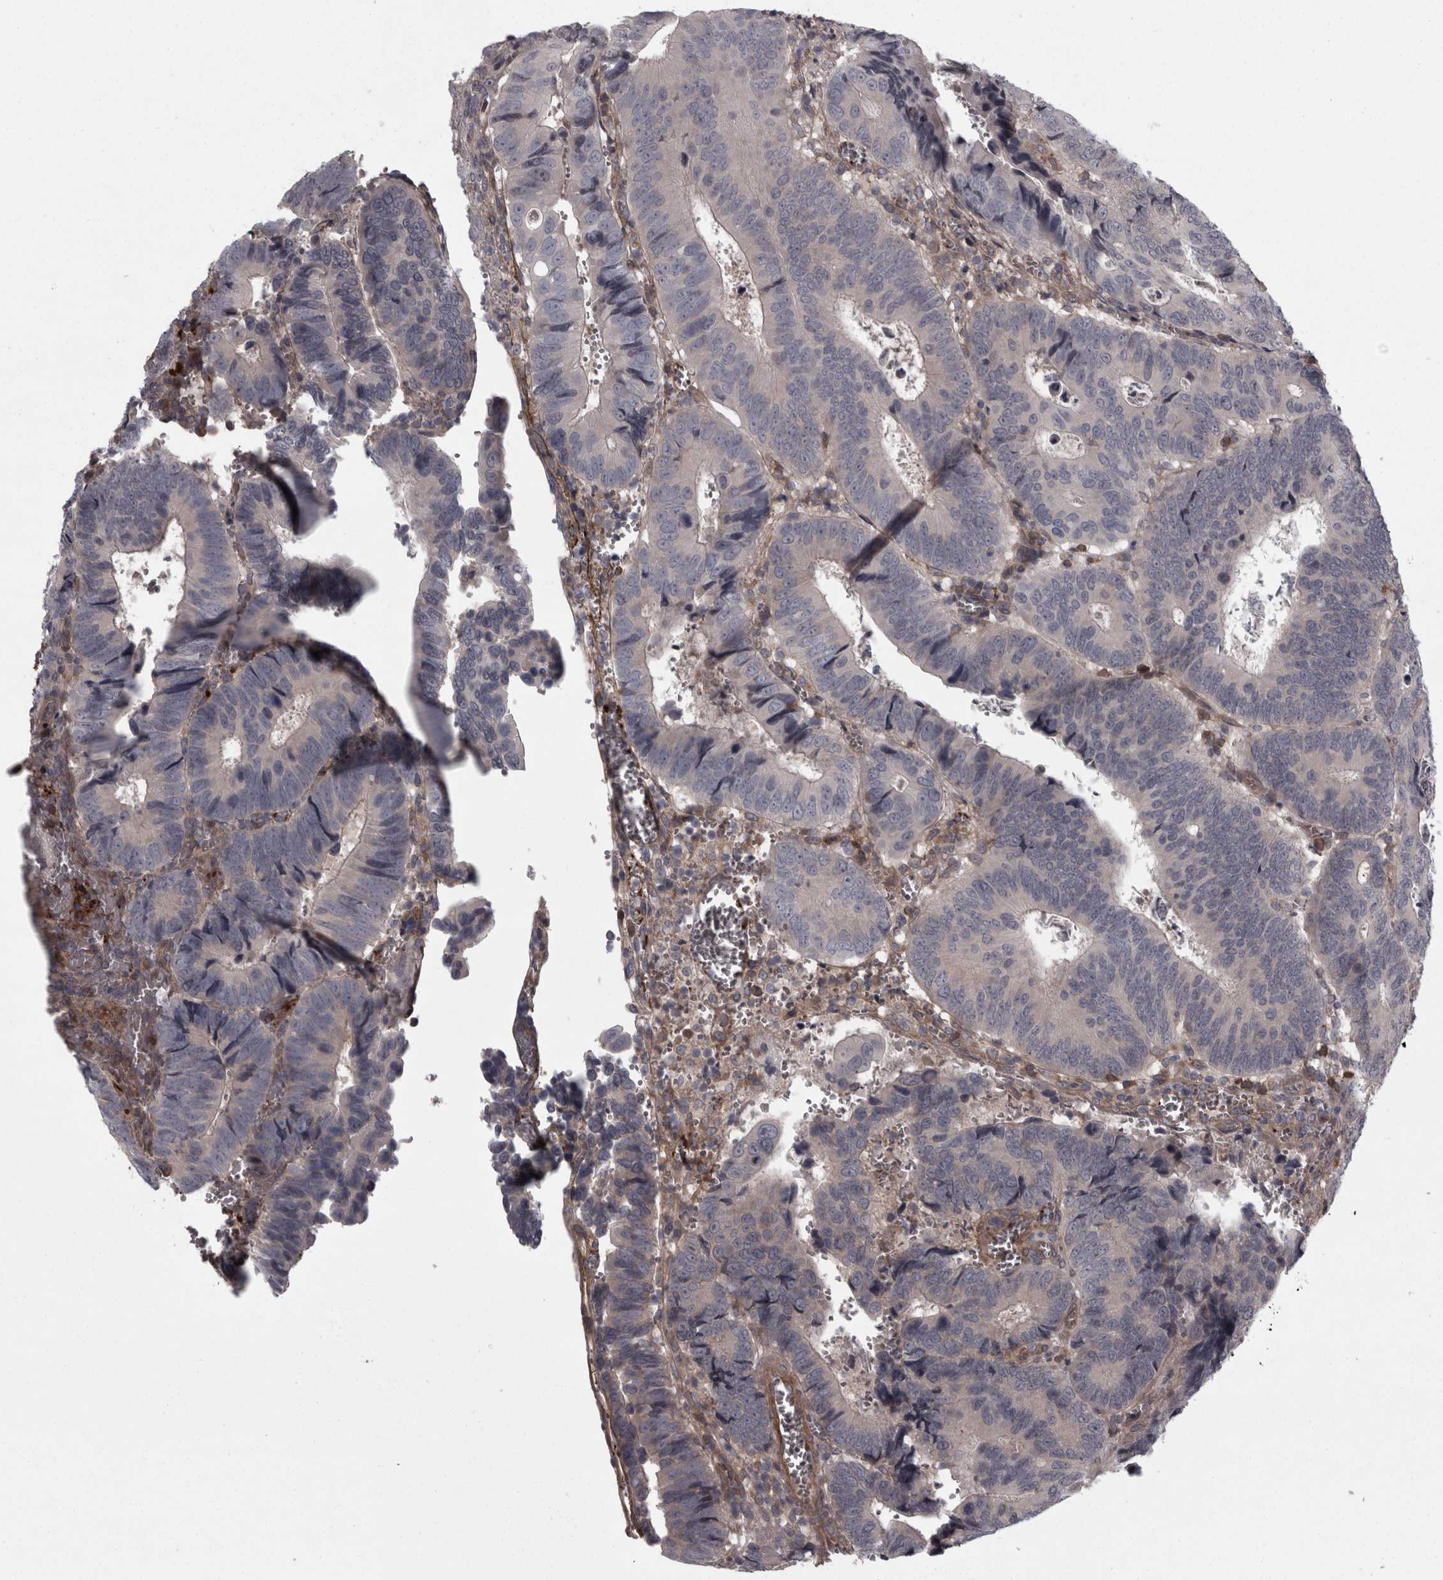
{"staining": {"intensity": "negative", "quantity": "none", "location": "none"}, "tissue": "colorectal cancer", "cell_type": "Tumor cells", "image_type": "cancer", "snomed": [{"axis": "morphology", "description": "Inflammation, NOS"}, {"axis": "morphology", "description": "Adenocarcinoma, NOS"}, {"axis": "topography", "description": "Colon"}], "caption": "This is an IHC micrograph of human adenocarcinoma (colorectal). There is no staining in tumor cells.", "gene": "RSU1", "patient": {"sex": "male", "age": 72}}